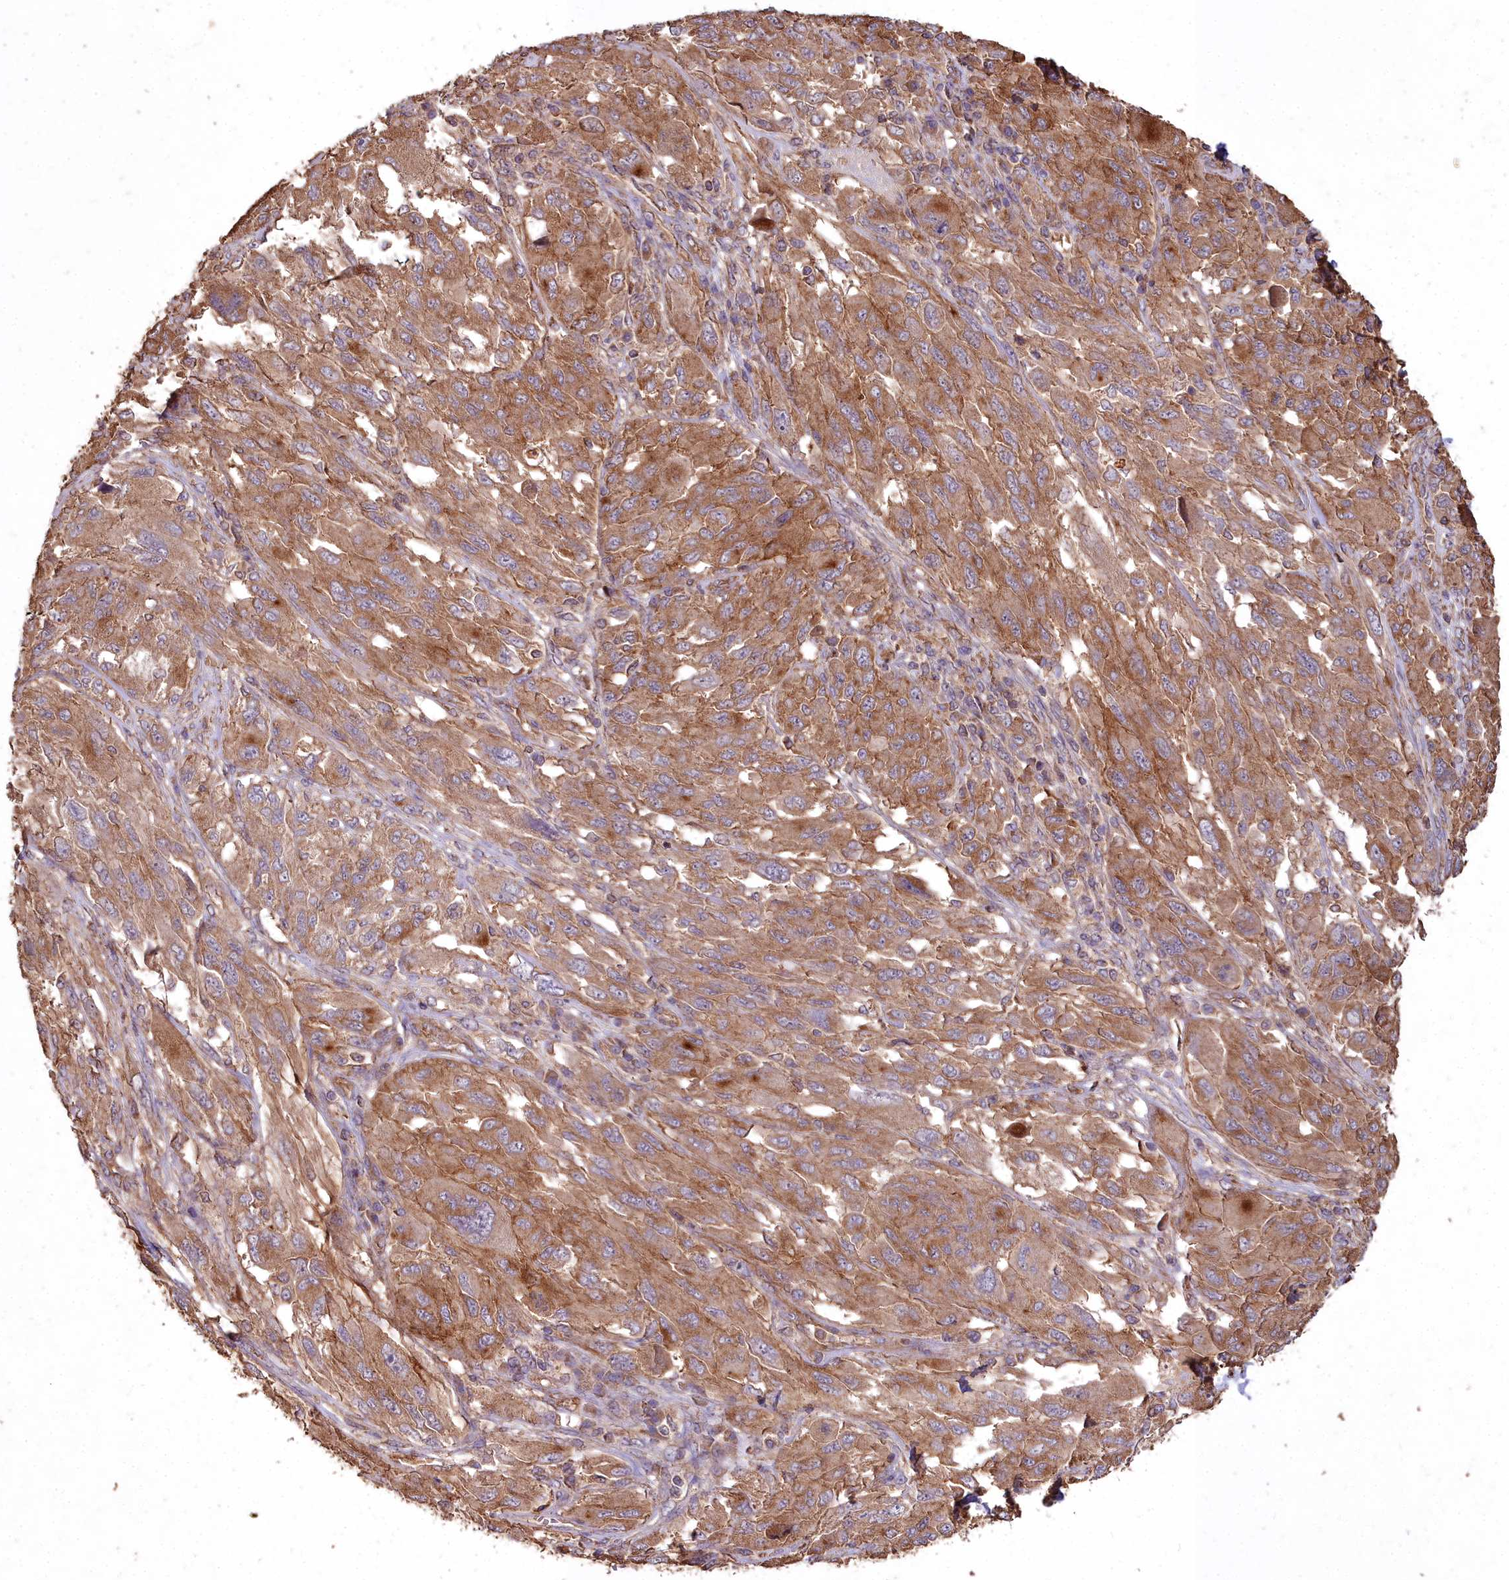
{"staining": {"intensity": "moderate", "quantity": ">75%", "location": "cytoplasmic/membranous"}, "tissue": "melanoma", "cell_type": "Tumor cells", "image_type": "cancer", "snomed": [{"axis": "morphology", "description": "Malignant melanoma, NOS"}, {"axis": "topography", "description": "Skin"}], "caption": "DAB immunohistochemical staining of melanoma shows moderate cytoplasmic/membranous protein staining in approximately >75% of tumor cells. (IHC, brightfield microscopy, high magnification).", "gene": "CEMIP2", "patient": {"sex": "female", "age": 91}}